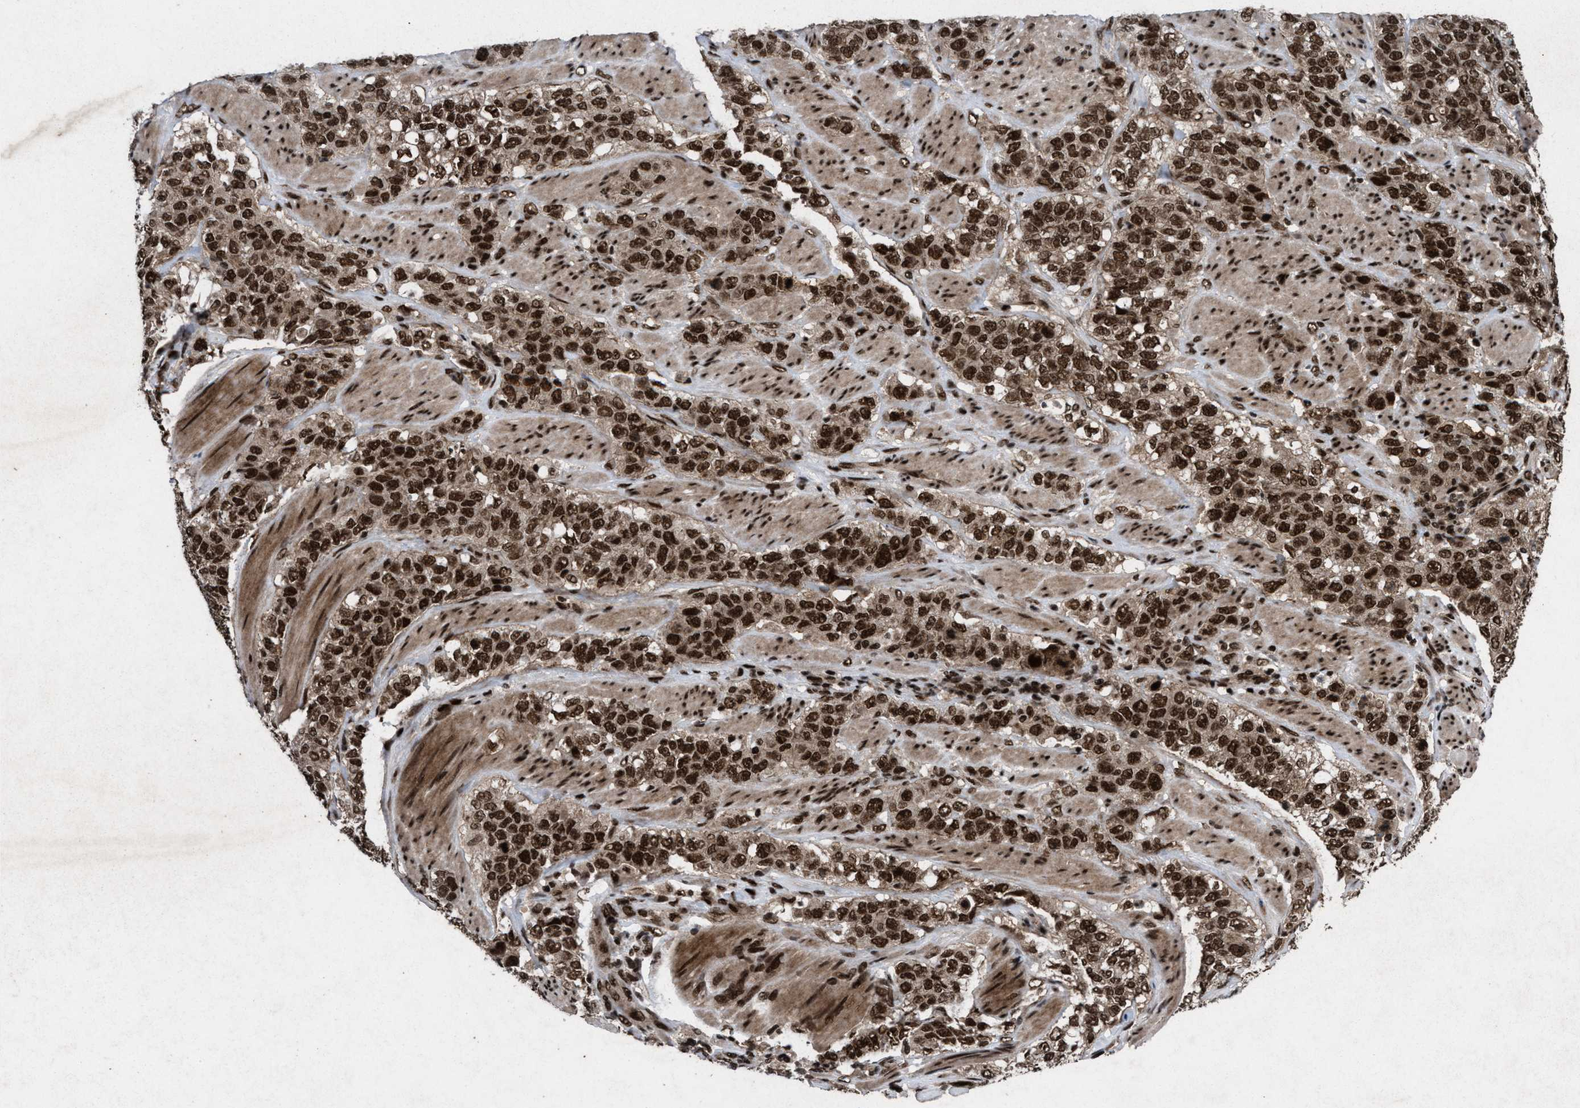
{"staining": {"intensity": "strong", "quantity": ">75%", "location": "cytoplasmic/membranous,nuclear"}, "tissue": "stomach cancer", "cell_type": "Tumor cells", "image_type": "cancer", "snomed": [{"axis": "morphology", "description": "Adenocarcinoma, NOS"}, {"axis": "topography", "description": "Stomach"}], "caption": "Stomach cancer stained with a protein marker displays strong staining in tumor cells.", "gene": "WIZ", "patient": {"sex": "male", "age": 48}}